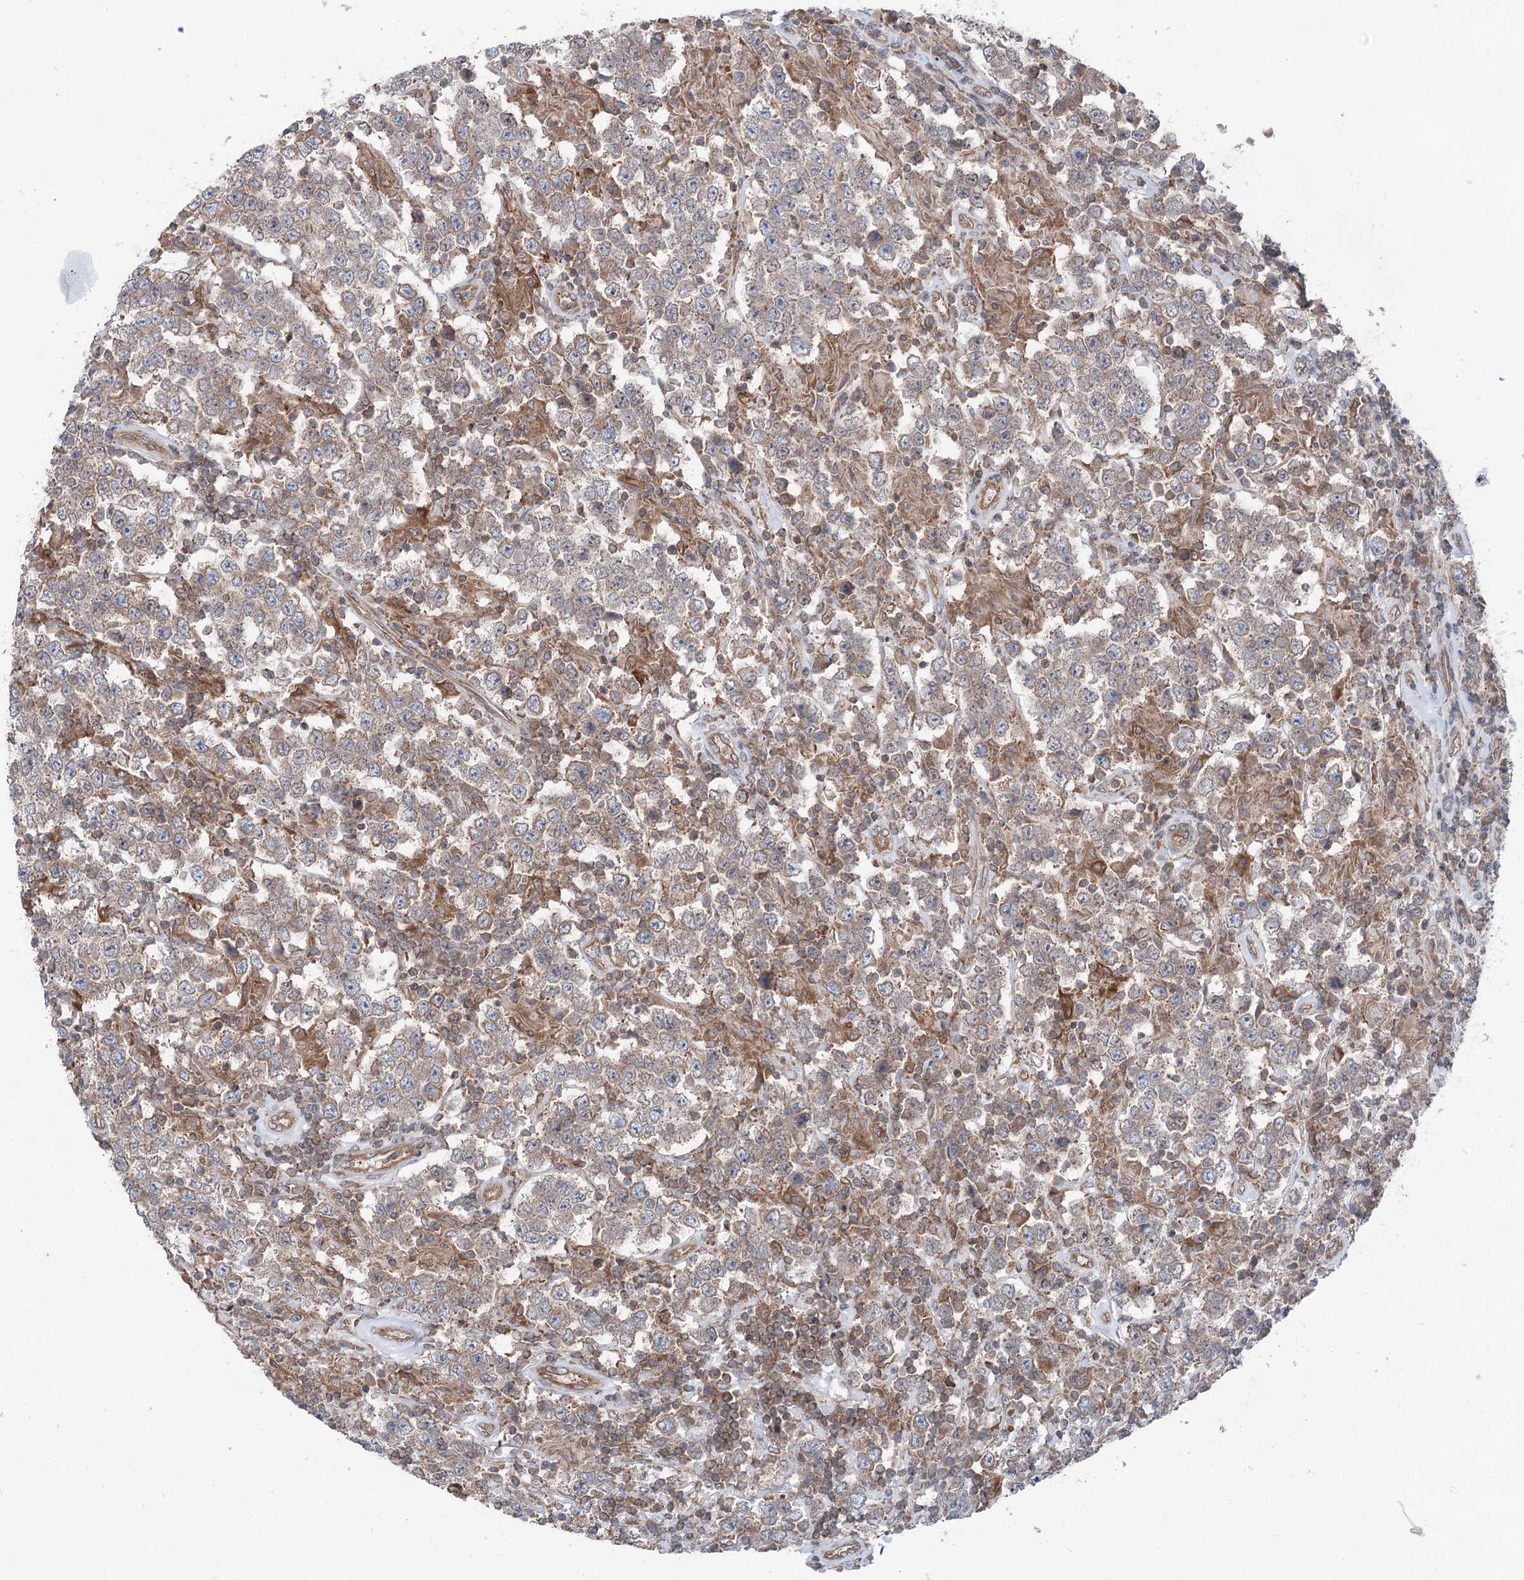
{"staining": {"intensity": "weak", "quantity": "<25%", "location": "cytoplasmic/membranous"}, "tissue": "testis cancer", "cell_type": "Tumor cells", "image_type": "cancer", "snomed": [{"axis": "morphology", "description": "Normal tissue, NOS"}, {"axis": "morphology", "description": "Urothelial carcinoma, High grade"}, {"axis": "morphology", "description": "Seminoma, NOS"}, {"axis": "morphology", "description": "Carcinoma, Embryonal, NOS"}, {"axis": "topography", "description": "Urinary bladder"}, {"axis": "topography", "description": "Testis"}], "caption": "Immunohistochemical staining of human testis cancer shows no significant positivity in tumor cells.", "gene": "PPP1R21", "patient": {"sex": "male", "age": 41}}